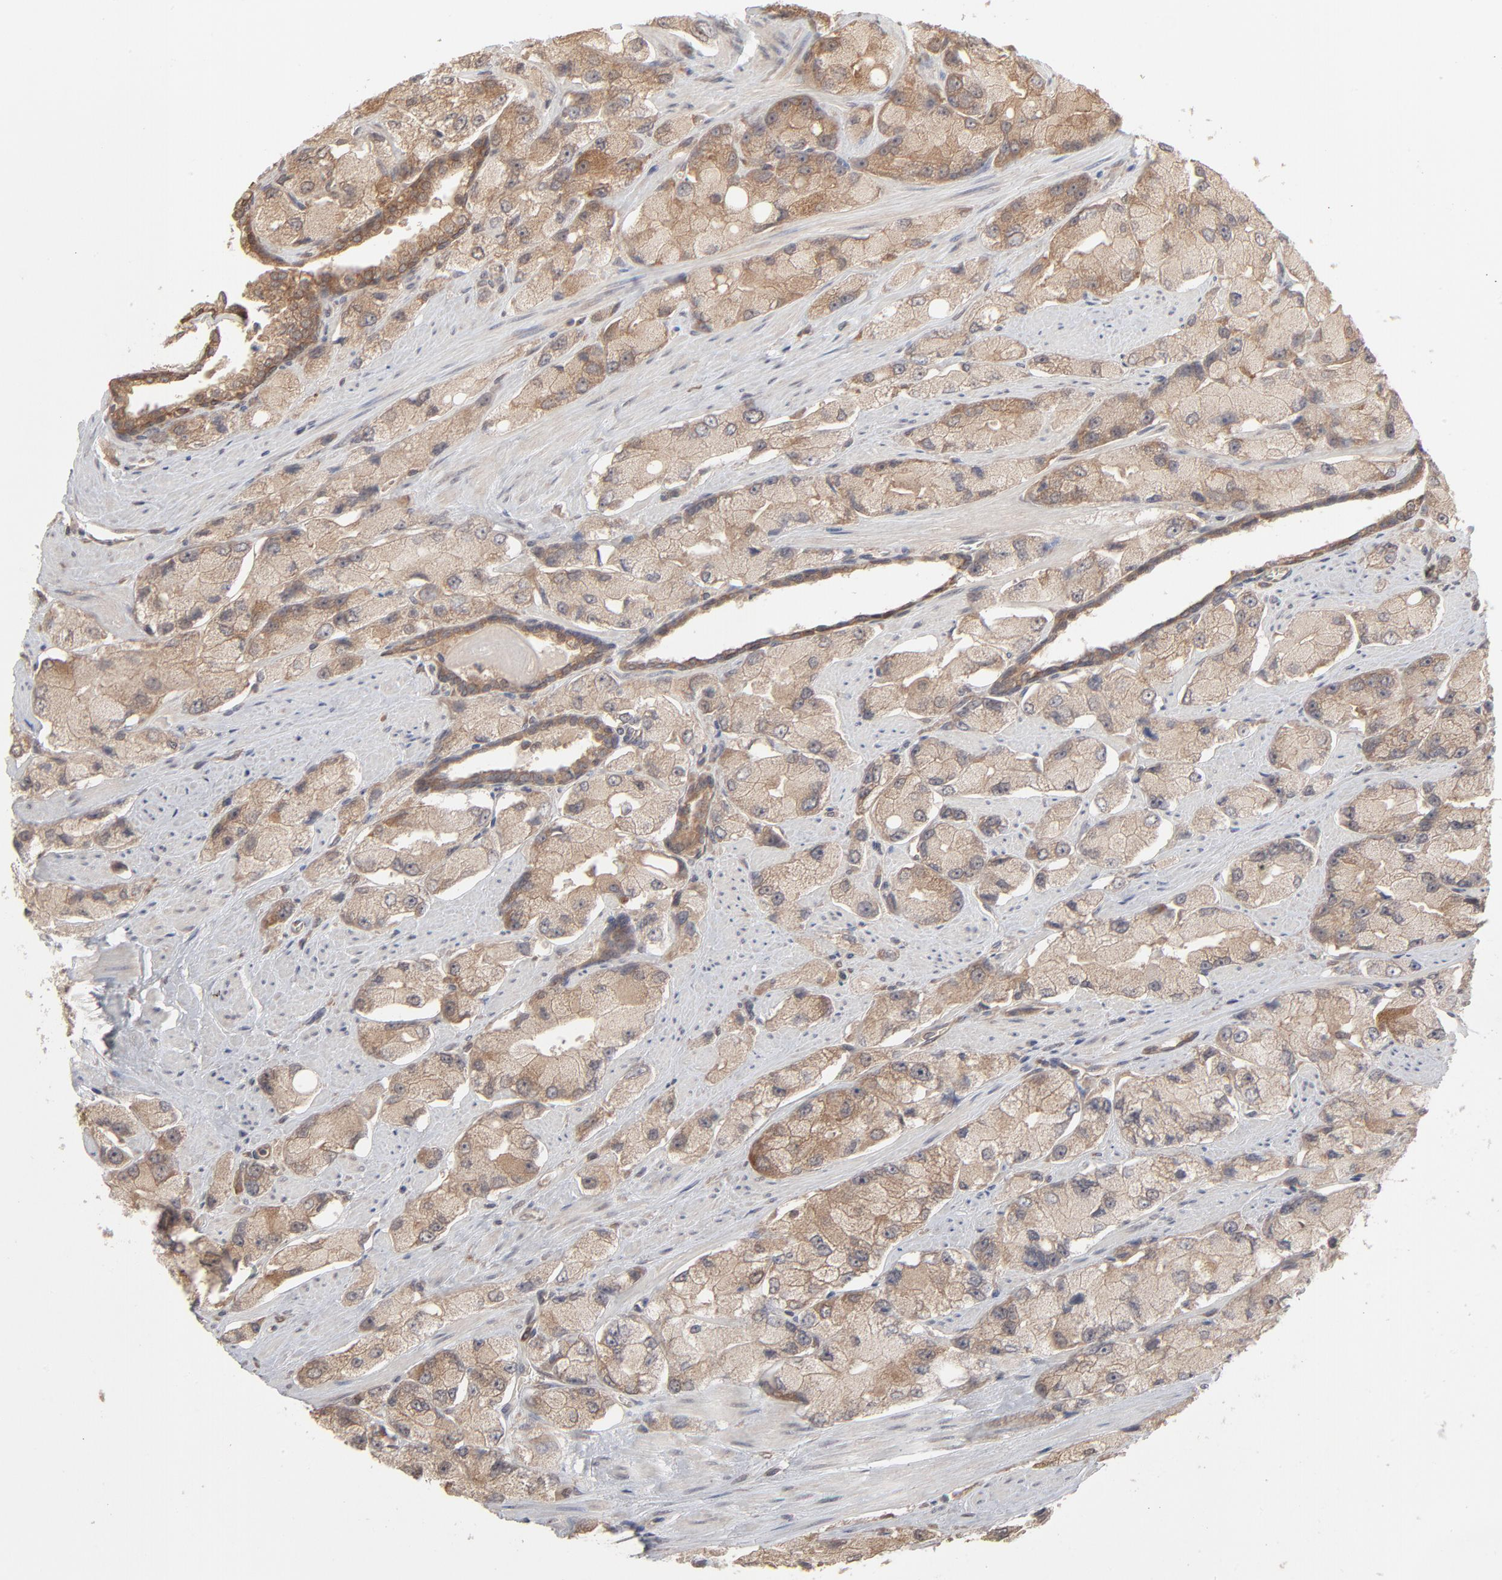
{"staining": {"intensity": "weak", "quantity": ">75%", "location": "cytoplasmic/membranous"}, "tissue": "prostate cancer", "cell_type": "Tumor cells", "image_type": "cancer", "snomed": [{"axis": "morphology", "description": "Adenocarcinoma, High grade"}, {"axis": "topography", "description": "Prostate"}], "caption": "Human prostate cancer stained with a brown dye reveals weak cytoplasmic/membranous positive staining in about >75% of tumor cells.", "gene": "SCFD1", "patient": {"sex": "male", "age": 58}}